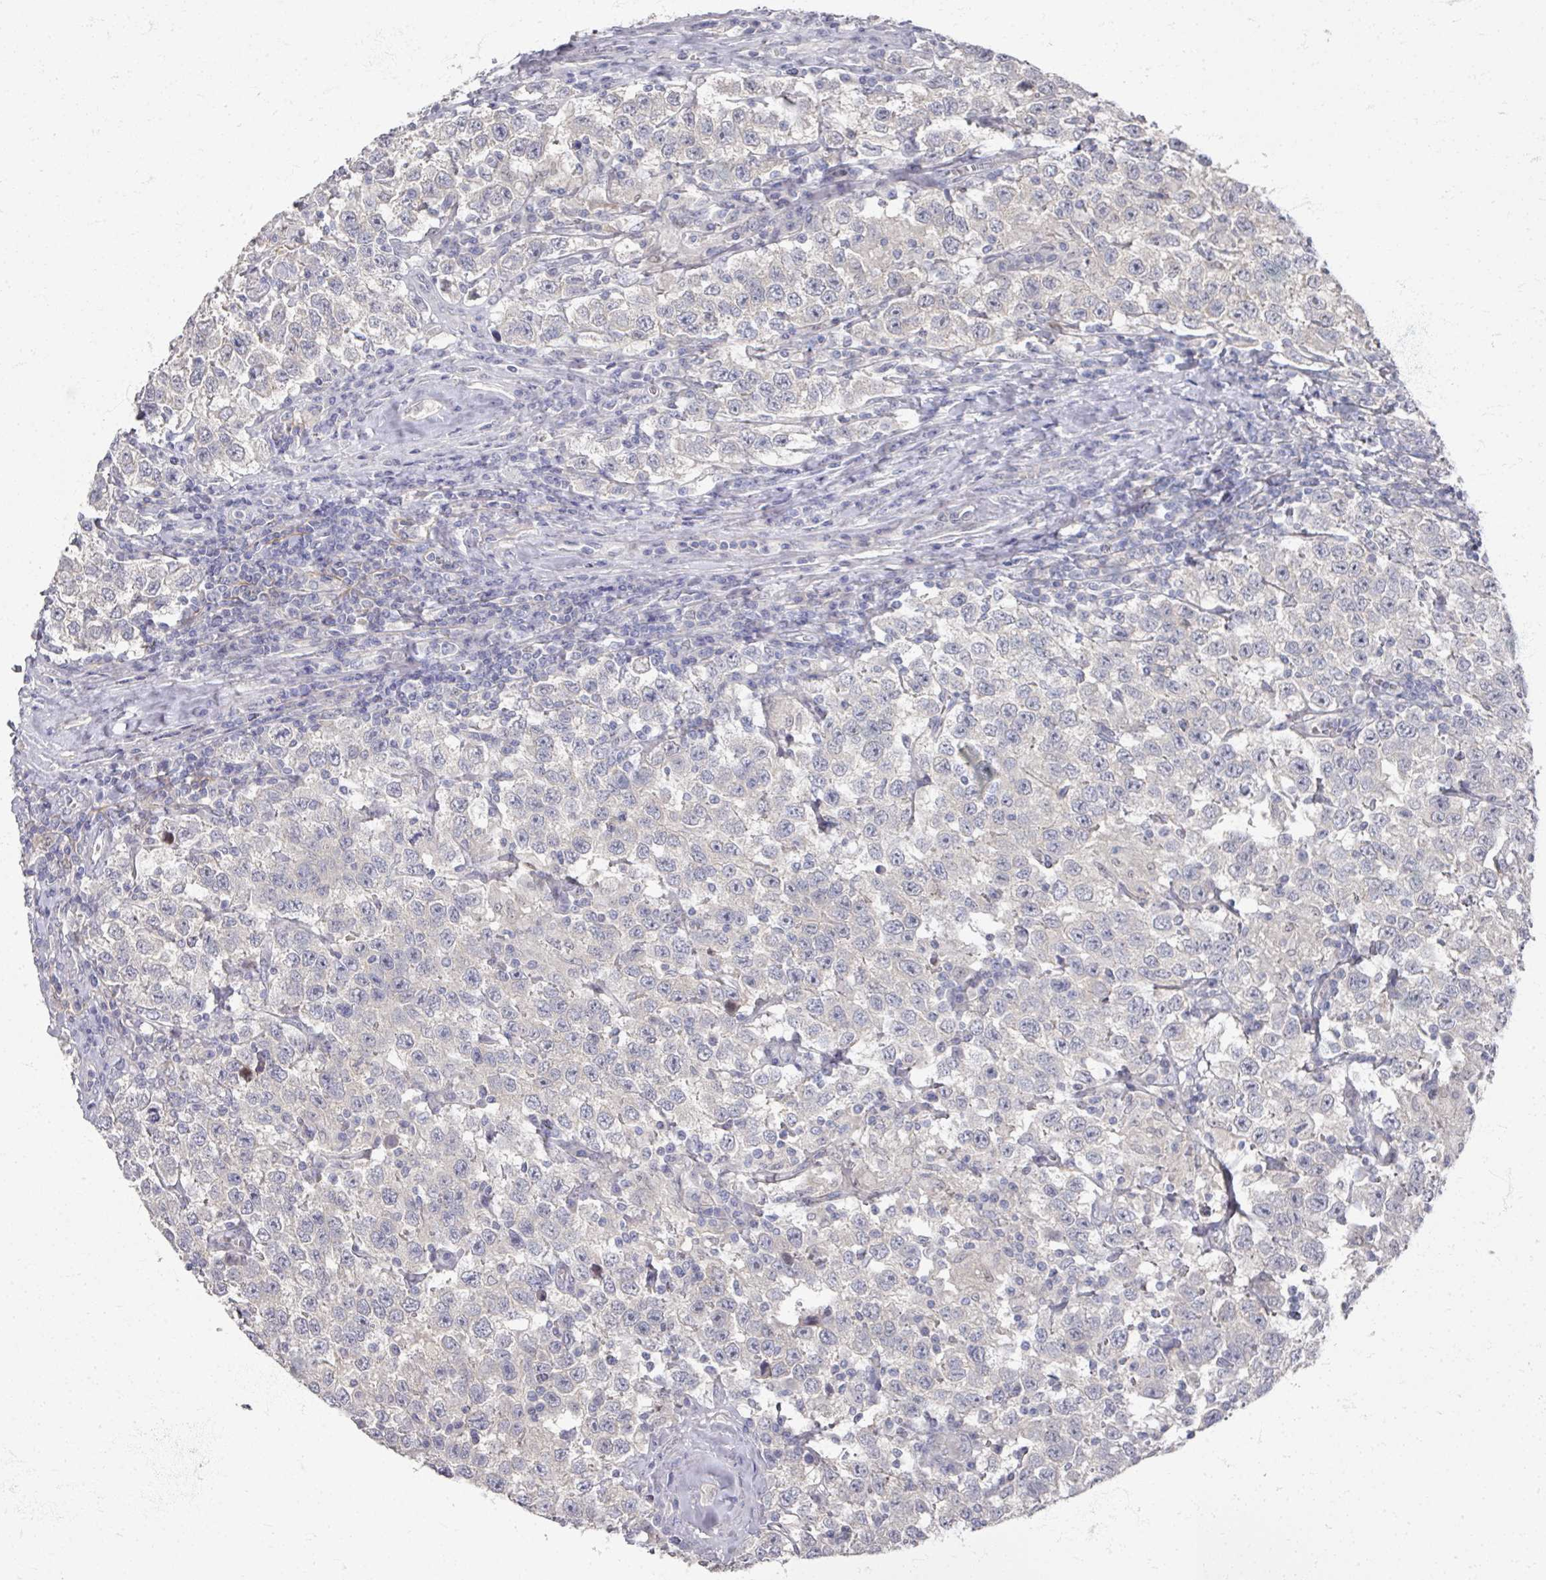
{"staining": {"intensity": "negative", "quantity": "none", "location": "none"}, "tissue": "testis cancer", "cell_type": "Tumor cells", "image_type": "cancer", "snomed": [{"axis": "morphology", "description": "Seminoma, NOS"}, {"axis": "topography", "description": "Testis"}], "caption": "Testis cancer stained for a protein using immunohistochemistry reveals no expression tumor cells.", "gene": "TTYH3", "patient": {"sex": "male", "age": 41}}